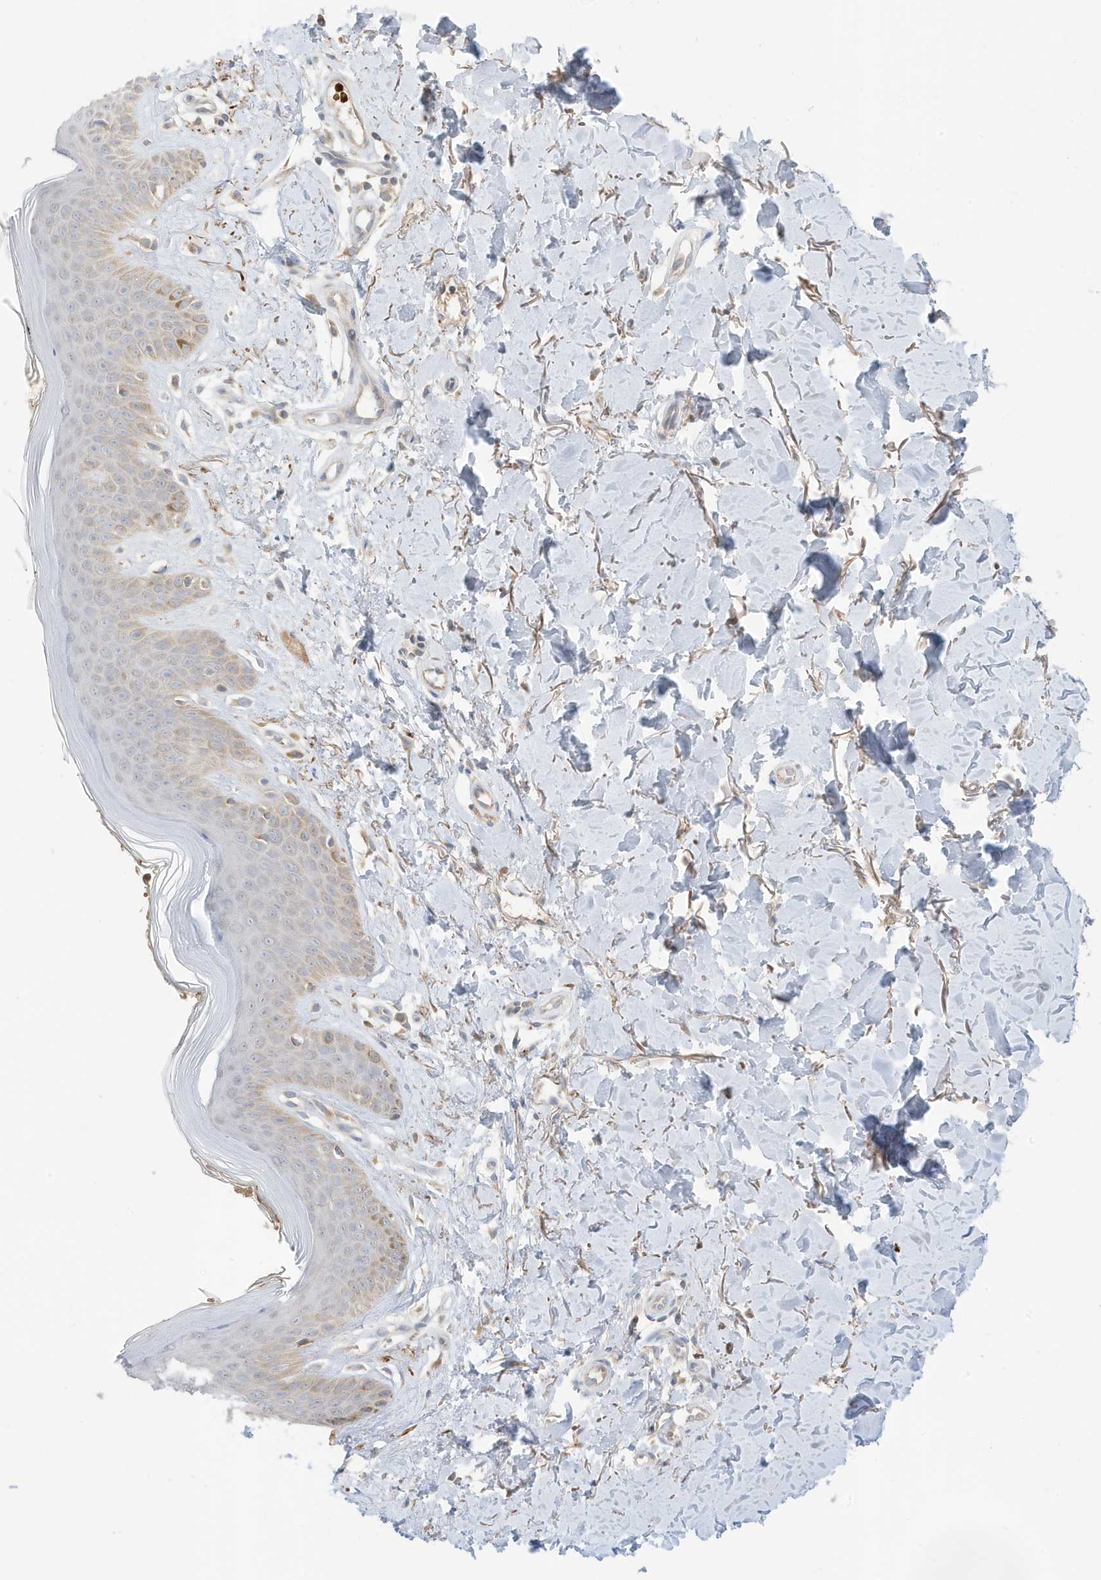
{"staining": {"intensity": "weak", "quantity": ">75%", "location": "cytoplasmic/membranous"}, "tissue": "skin", "cell_type": "Fibroblasts", "image_type": "normal", "snomed": [{"axis": "morphology", "description": "Normal tissue, NOS"}, {"axis": "topography", "description": "Skin"}], "caption": "Weak cytoplasmic/membranous positivity for a protein is present in about >75% of fibroblasts of unremarkable skin using immunohistochemistry.", "gene": "NPPC", "patient": {"sex": "female", "age": 64}}